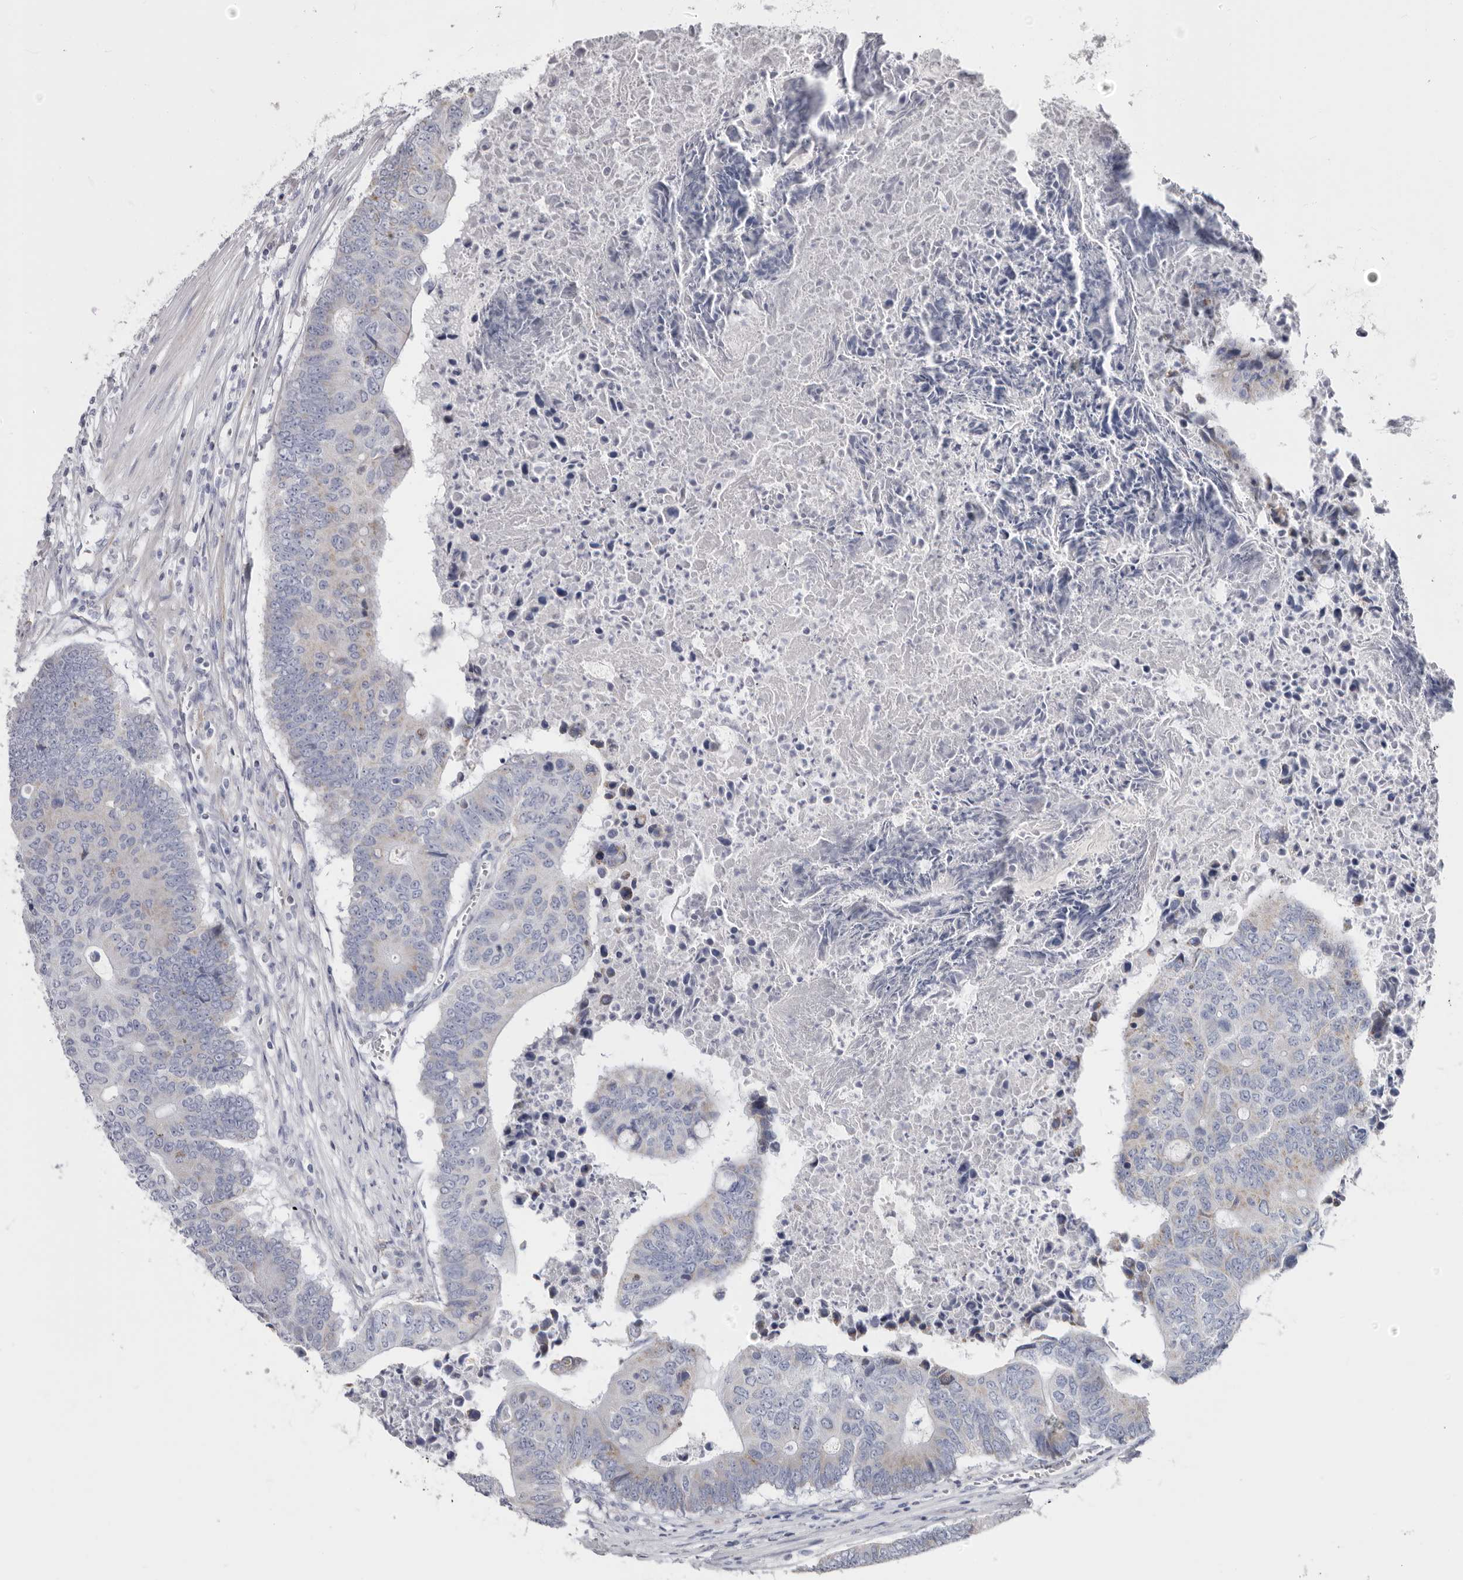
{"staining": {"intensity": "weak", "quantity": "<25%", "location": "cytoplasmic/membranous"}, "tissue": "colorectal cancer", "cell_type": "Tumor cells", "image_type": "cancer", "snomed": [{"axis": "morphology", "description": "Adenocarcinoma, NOS"}, {"axis": "topography", "description": "Colon"}], "caption": "This is a histopathology image of immunohistochemistry (IHC) staining of colorectal cancer (adenocarcinoma), which shows no staining in tumor cells.", "gene": "RSPO2", "patient": {"sex": "male", "age": 87}}